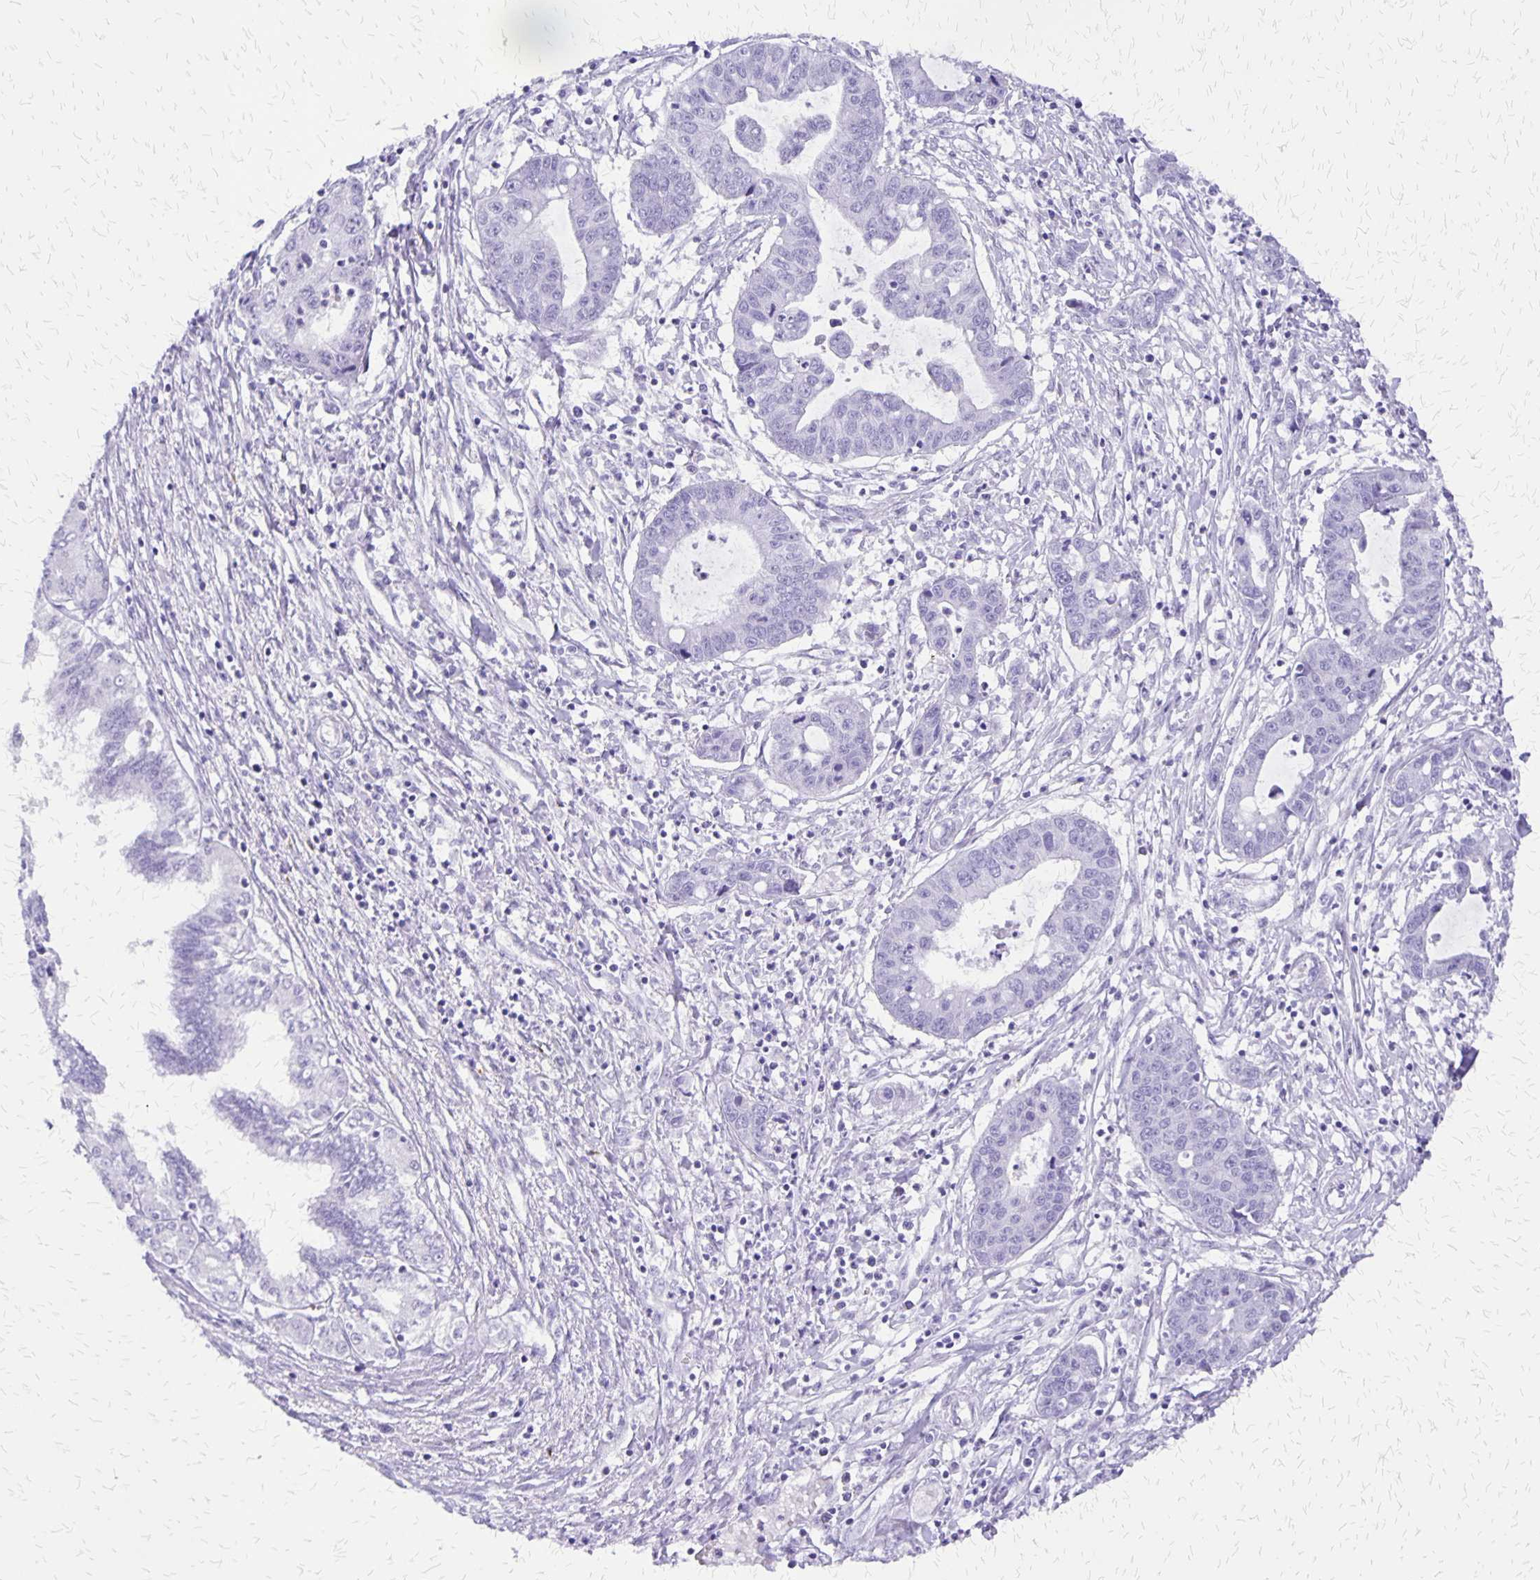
{"staining": {"intensity": "negative", "quantity": "none", "location": "none"}, "tissue": "liver cancer", "cell_type": "Tumor cells", "image_type": "cancer", "snomed": [{"axis": "morphology", "description": "Cholangiocarcinoma"}, {"axis": "topography", "description": "Liver"}], "caption": "Tumor cells are negative for protein expression in human liver cancer (cholangiocarcinoma).", "gene": "SLC13A2", "patient": {"sex": "male", "age": 58}}